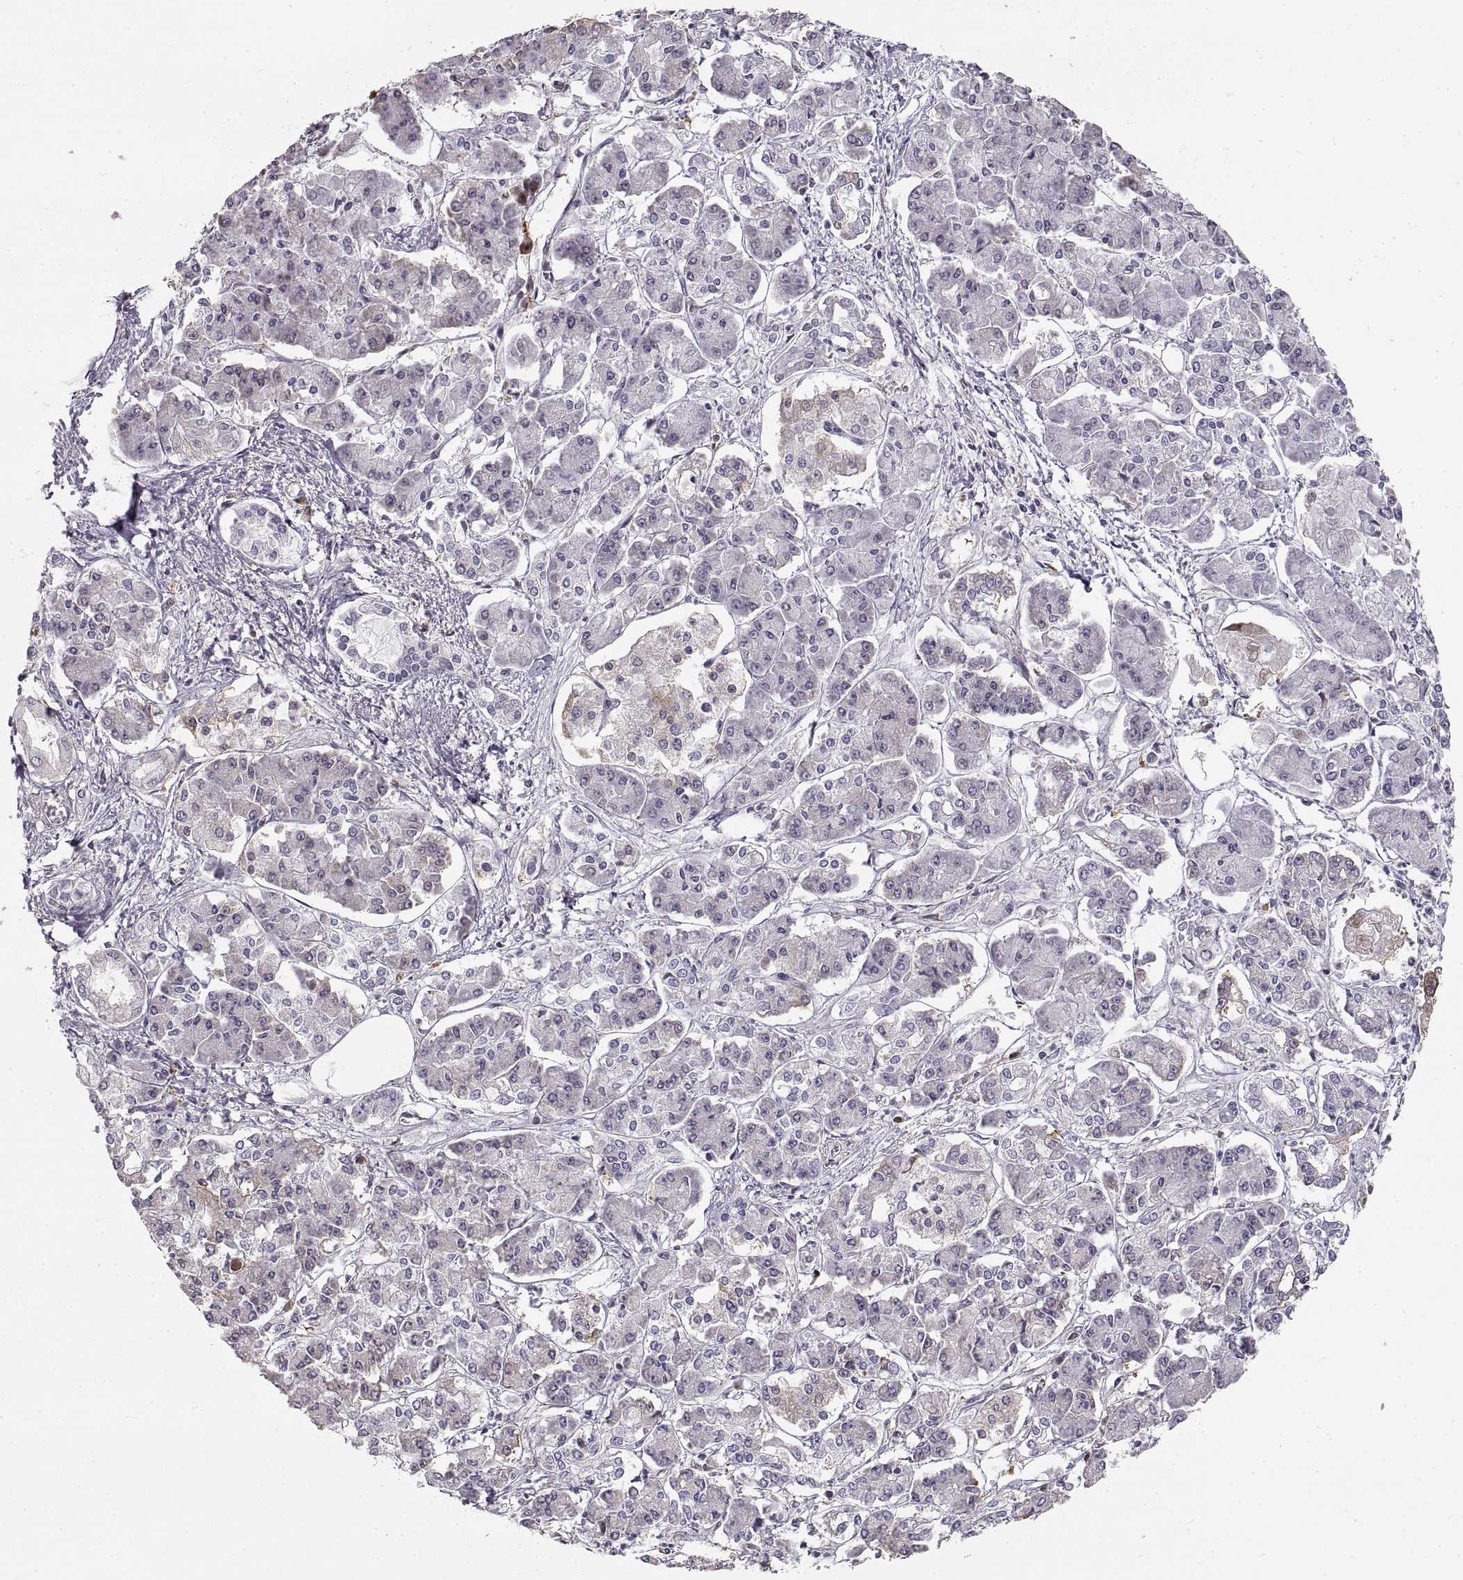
{"staining": {"intensity": "weak", "quantity": "<25%", "location": "cytoplasmic/membranous"}, "tissue": "pancreatic cancer", "cell_type": "Tumor cells", "image_type": "cancer", "snomed": [{"axis": "morphology", "description": "Adenocarcinoma, NOS"}, {"axis": "topography", "description": "Pancreas"}], "caption": "Adenocarcinoma (pancreatic) stained for a protein using immunohistochemistry exhibits no positivity tumor cells.", "gene": "HSP90AB1", "patient": {"sex": "male", "age": 85}}